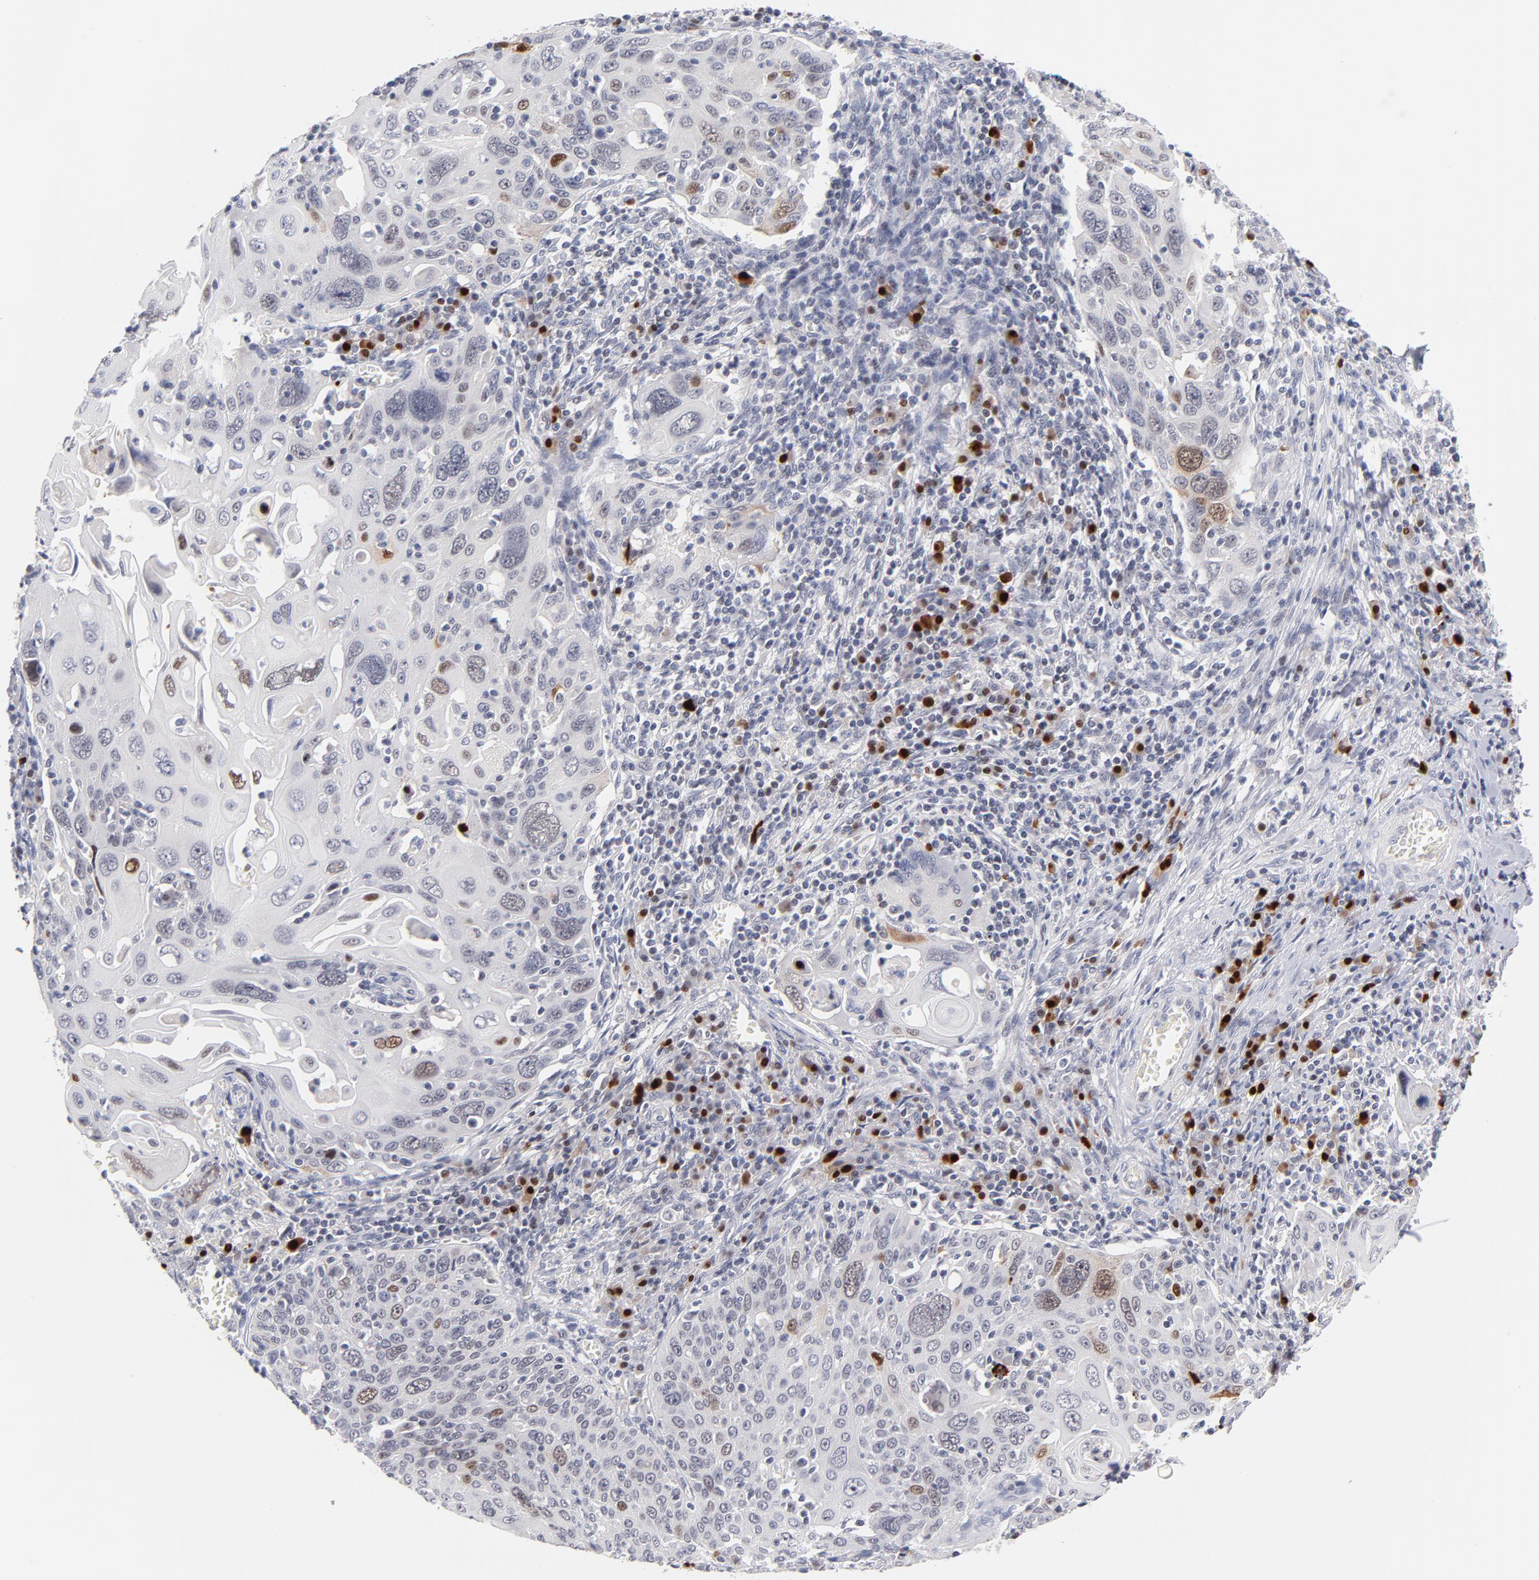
{"staining": {"intensity": "weak", "quantity": "<25%", "location": "nuclear"}, "tissue": "cervical cancer", "cell_type": "Tumor cells", "image_type": "cancer", "snomed": [{"axis": "morphology", "description": "Squamous cell carcinoma, NOS"}, {"axis": "topography", "description": "Cervix"}], "caption": "Immunohistochemical staining of cervical squamous cell carcinoma exhibits no significant positivity in tumor cells.", "gene": "PARP1", "patient": {"sex": "female", "age": 54}}